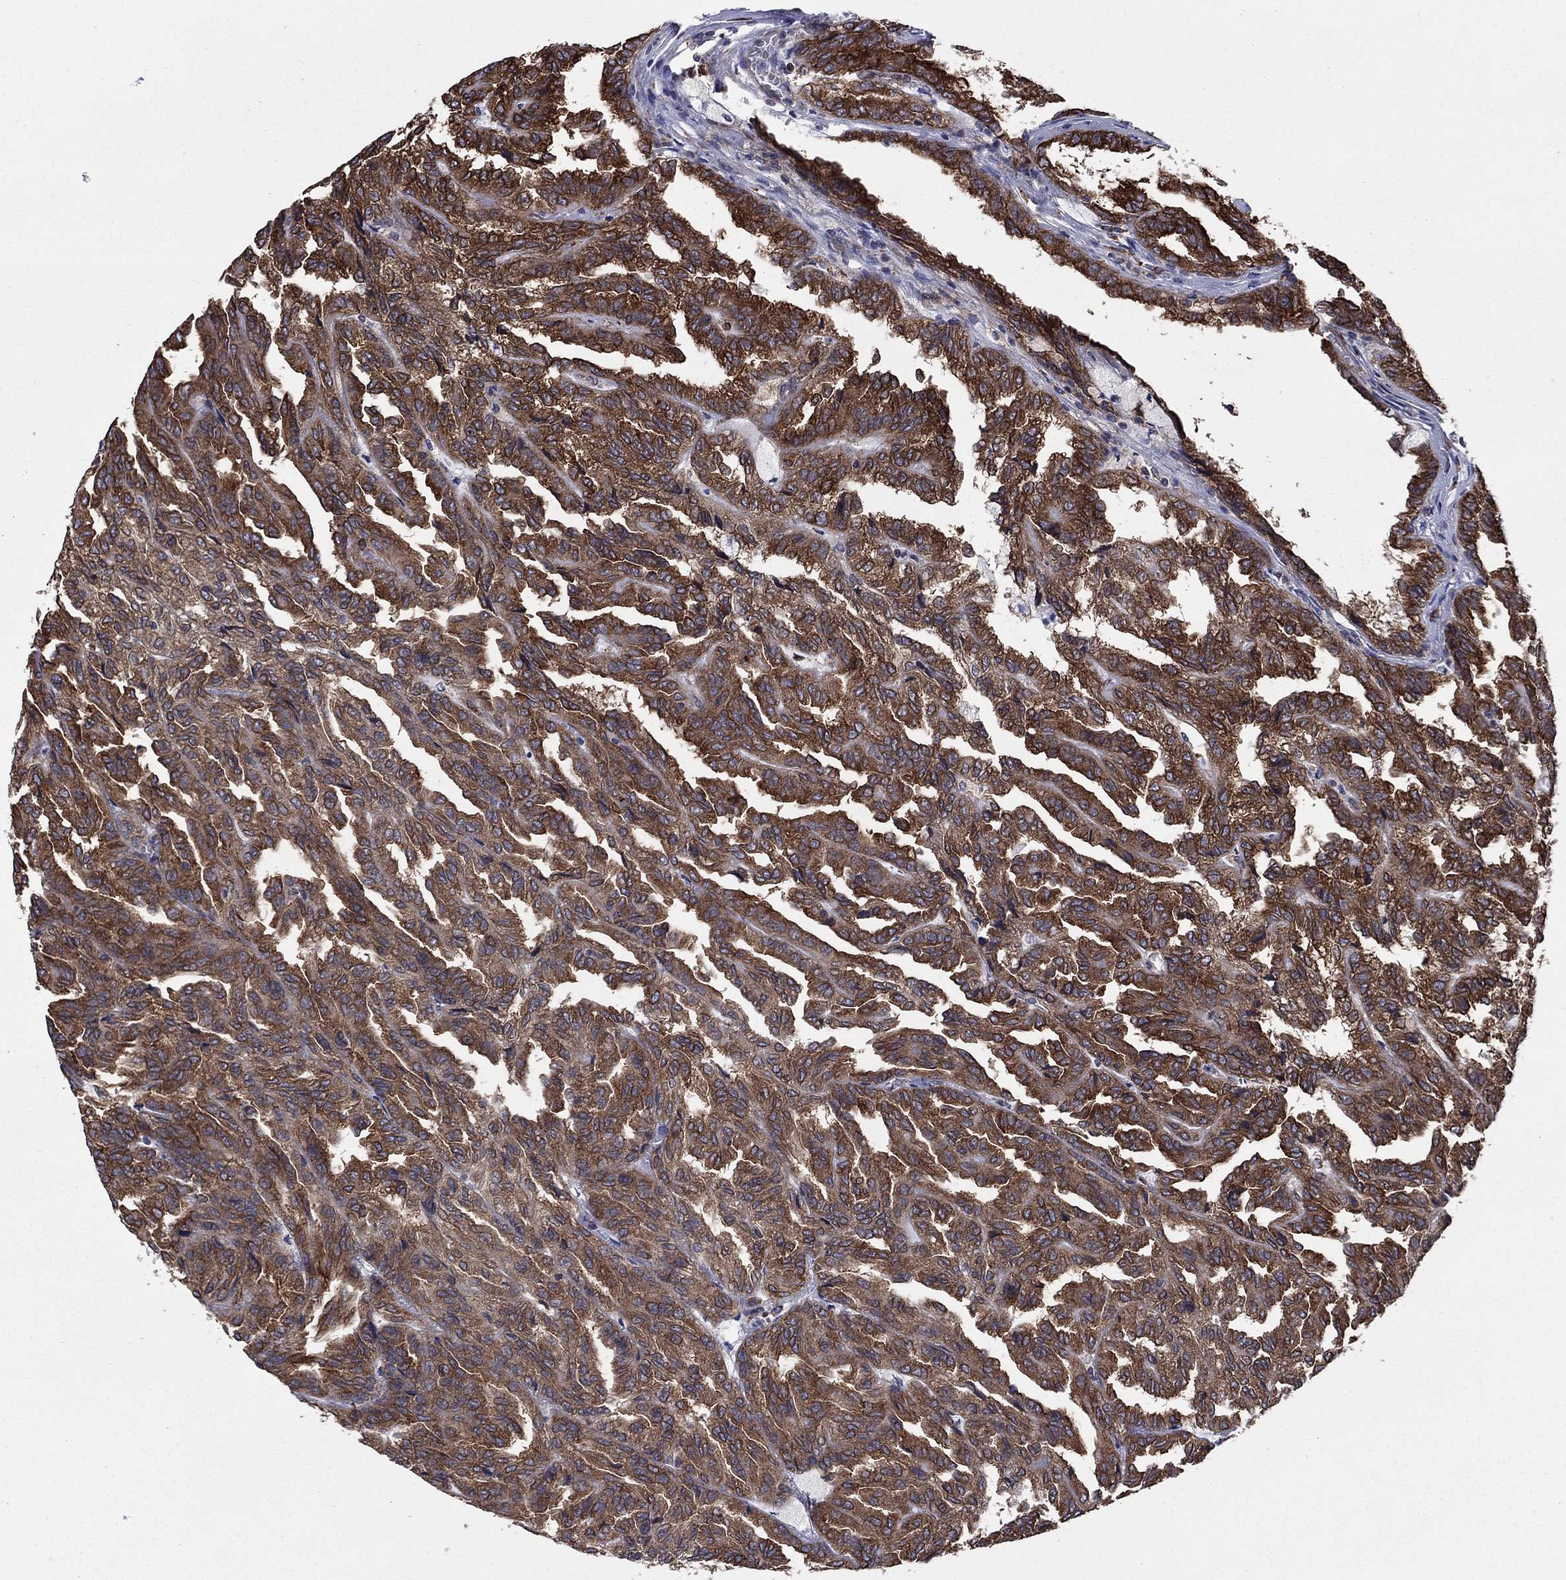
{"staining": {"intensity": "strong", "quantity": ">75%", "location": "cytoplasmic/membranous"}, "tissue": "renal cancer", "cell_type": "Tumor cells", "image_type": "cancer", "snomed": [{"axis": "morphology", "description": "Adenocarcinoma, NOS"}, {"axis": "topography", "description": "Kidney"}], "caption": "Tumor cells demonstrate strong cytoplasmic/membranous expression in approximately >75% of cells in renal cancer (adenocarcinoma).", "gene": "YBX1", "patient": {"sex": "male", "age": 79}}